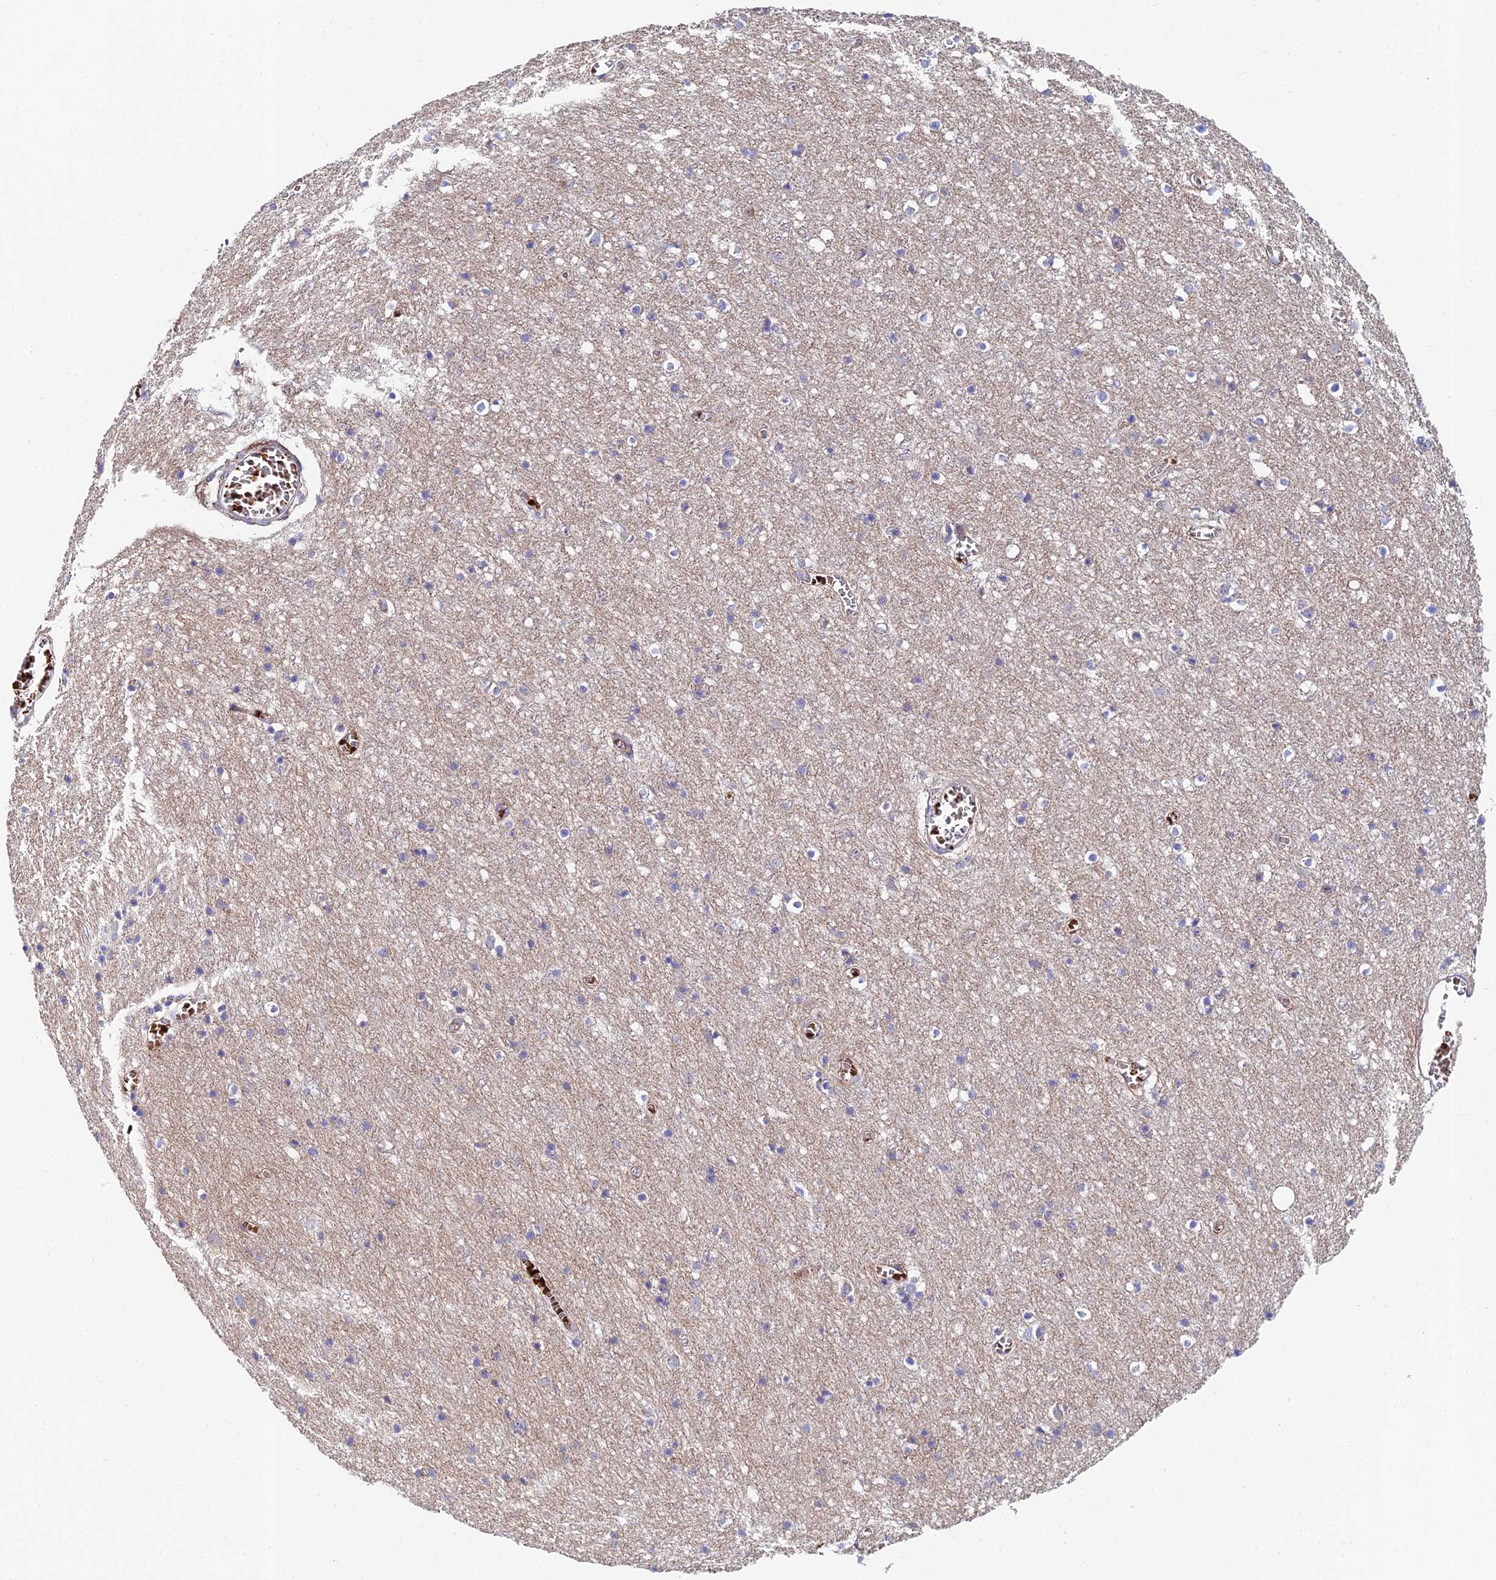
{"staining": {"intensity": "weak", "quantity": "25%-75%", "location": "cytoplasmic/membranous"}, "tissue": "cerebral cortex", "cell_type": "Endothelial cells", "image_type": "normal", "snomed": [{"axis": "morphology", "description": "Normal tissue, NOS"}, {"axis": "topography", "description": "Cerebral cortex"}], "caption": "Cerebral cortex stained with DAB (3,3'-diaminobenzidine) immunohistochemistry exhibits low levels of weak cytoplasmic/membranous positivity in about 25%-75% of endothelial cells.", "gene": "ADGRF3", "patient": {"sex": "female", "age": 64}}